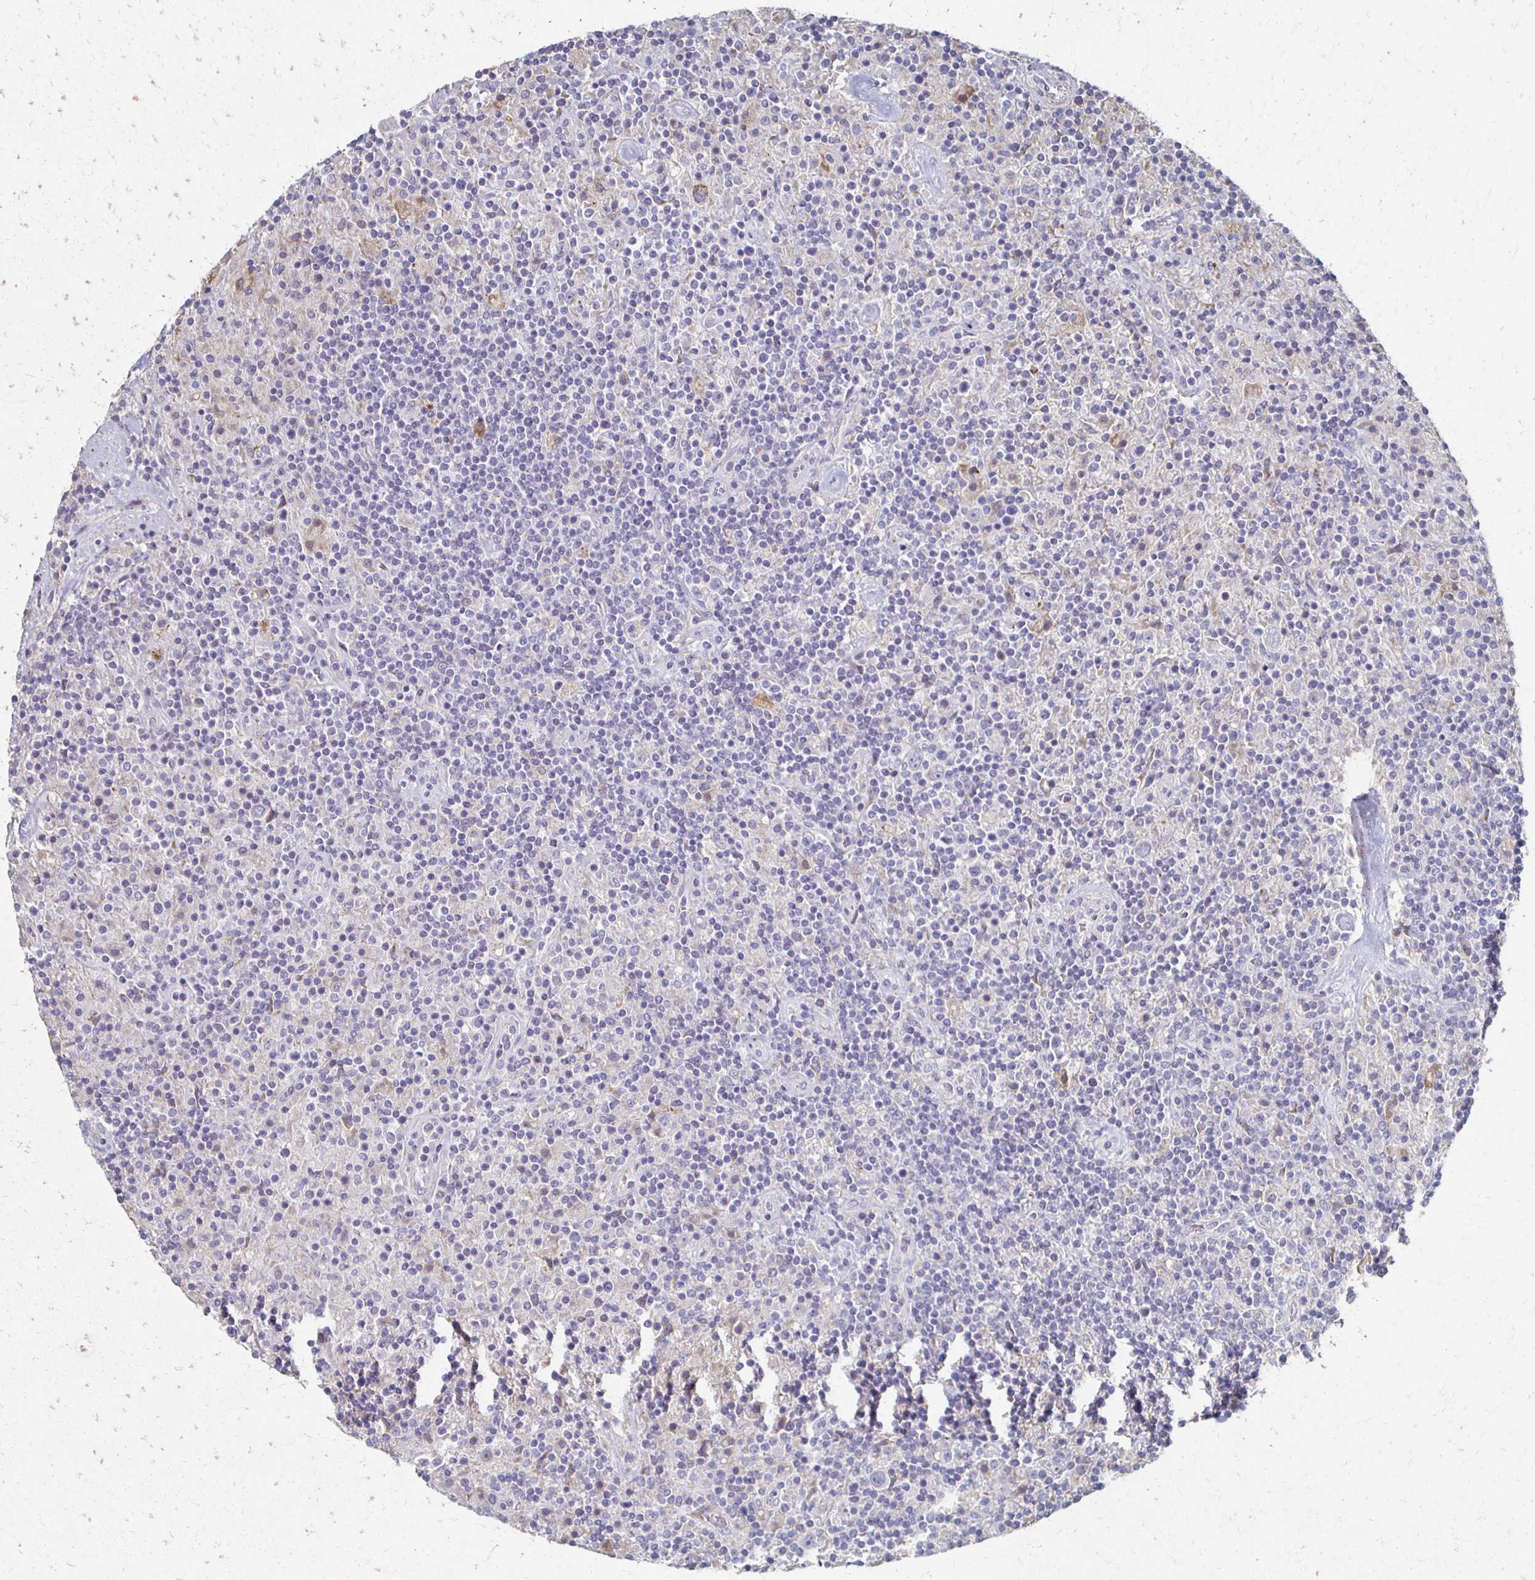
{"staining": {"intensity": "moderate", "quantity": "<25%", "location": "cytoplasmic/membranous"}, "tissue": "lymphoma", "cell_type": "Tumor cells", "image_type": "cancer", "snomed": [{"axis": "morphology", "description": "Hodgkin's disease, NOS"}, {"axis": "topography", "description": "Lymph node"}], "caption": "Immunohistochemical staining of human lymphoma reveals low levels of moderate cytoplasmic/membranous staining in approximately <25% of tumor cells.", "gene": "CX3CR1", "patient": {"sex": "male", "age": 70}}